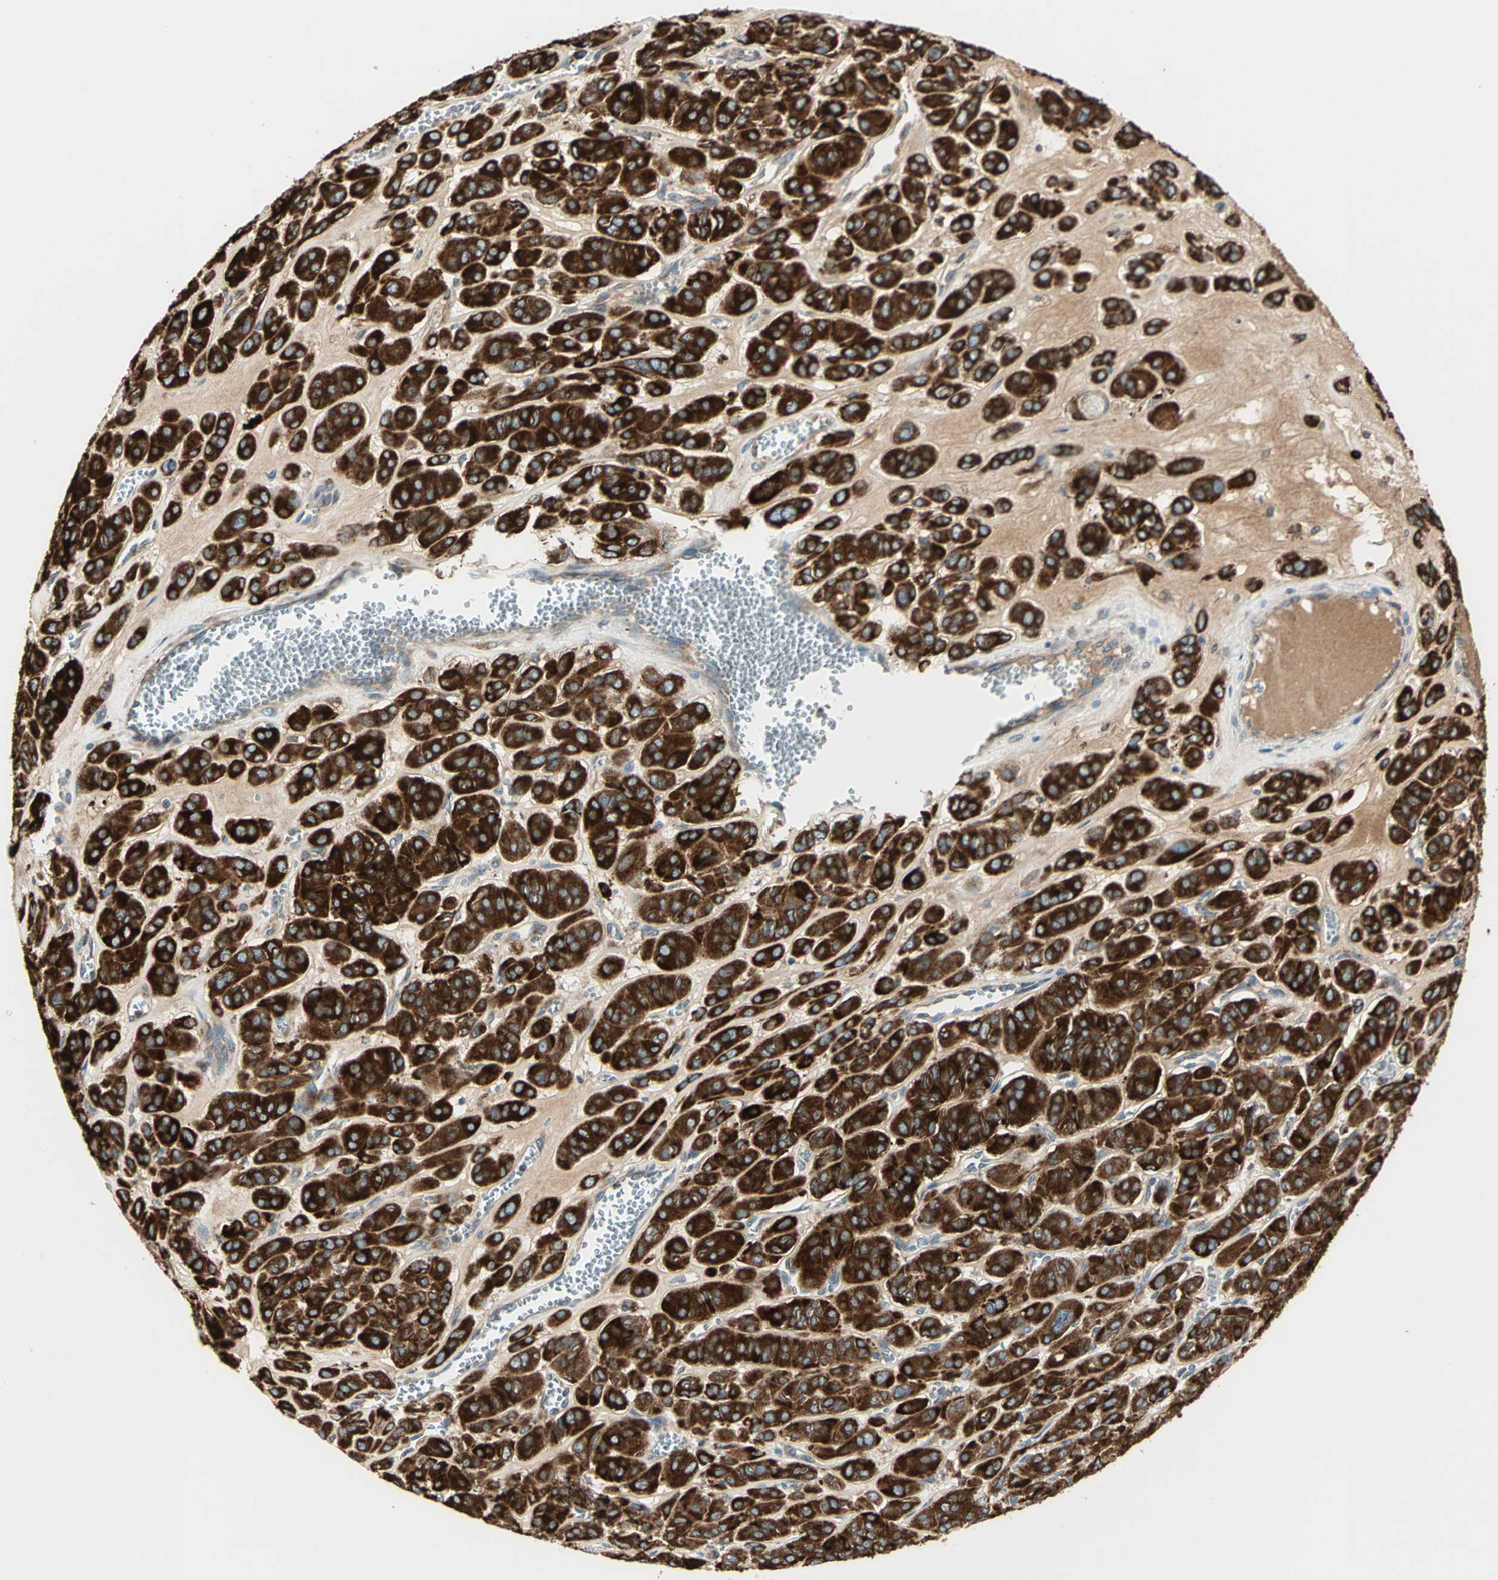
{"staining": {"intensity": "strong", "quantity": ">75%", "location": "cytoplasmic/membranous"}, "tissue": "thyroid cancer", "cell_type": "Tumor cells", "image_type": "cancer", "snomed": [{"axis": "morphology", "description": "Follicular adenoma carcinoma, NOS"}, {"axis": "topography", "description": "Thyroid gland"}], "caption": "IHC photomicrograph of neoplastic tissue: human thyroid follicular adenoma carcinoma stained using immunohistochemistry (IHC) displays high levels of strong protein expression localized specifically in the cytoplasmic/membranous of tumor cells, appearing as a cytoplasmic/membranous brown color.", "gene": "PDIA4", "patient": {"sex": "female", "age": 71}}